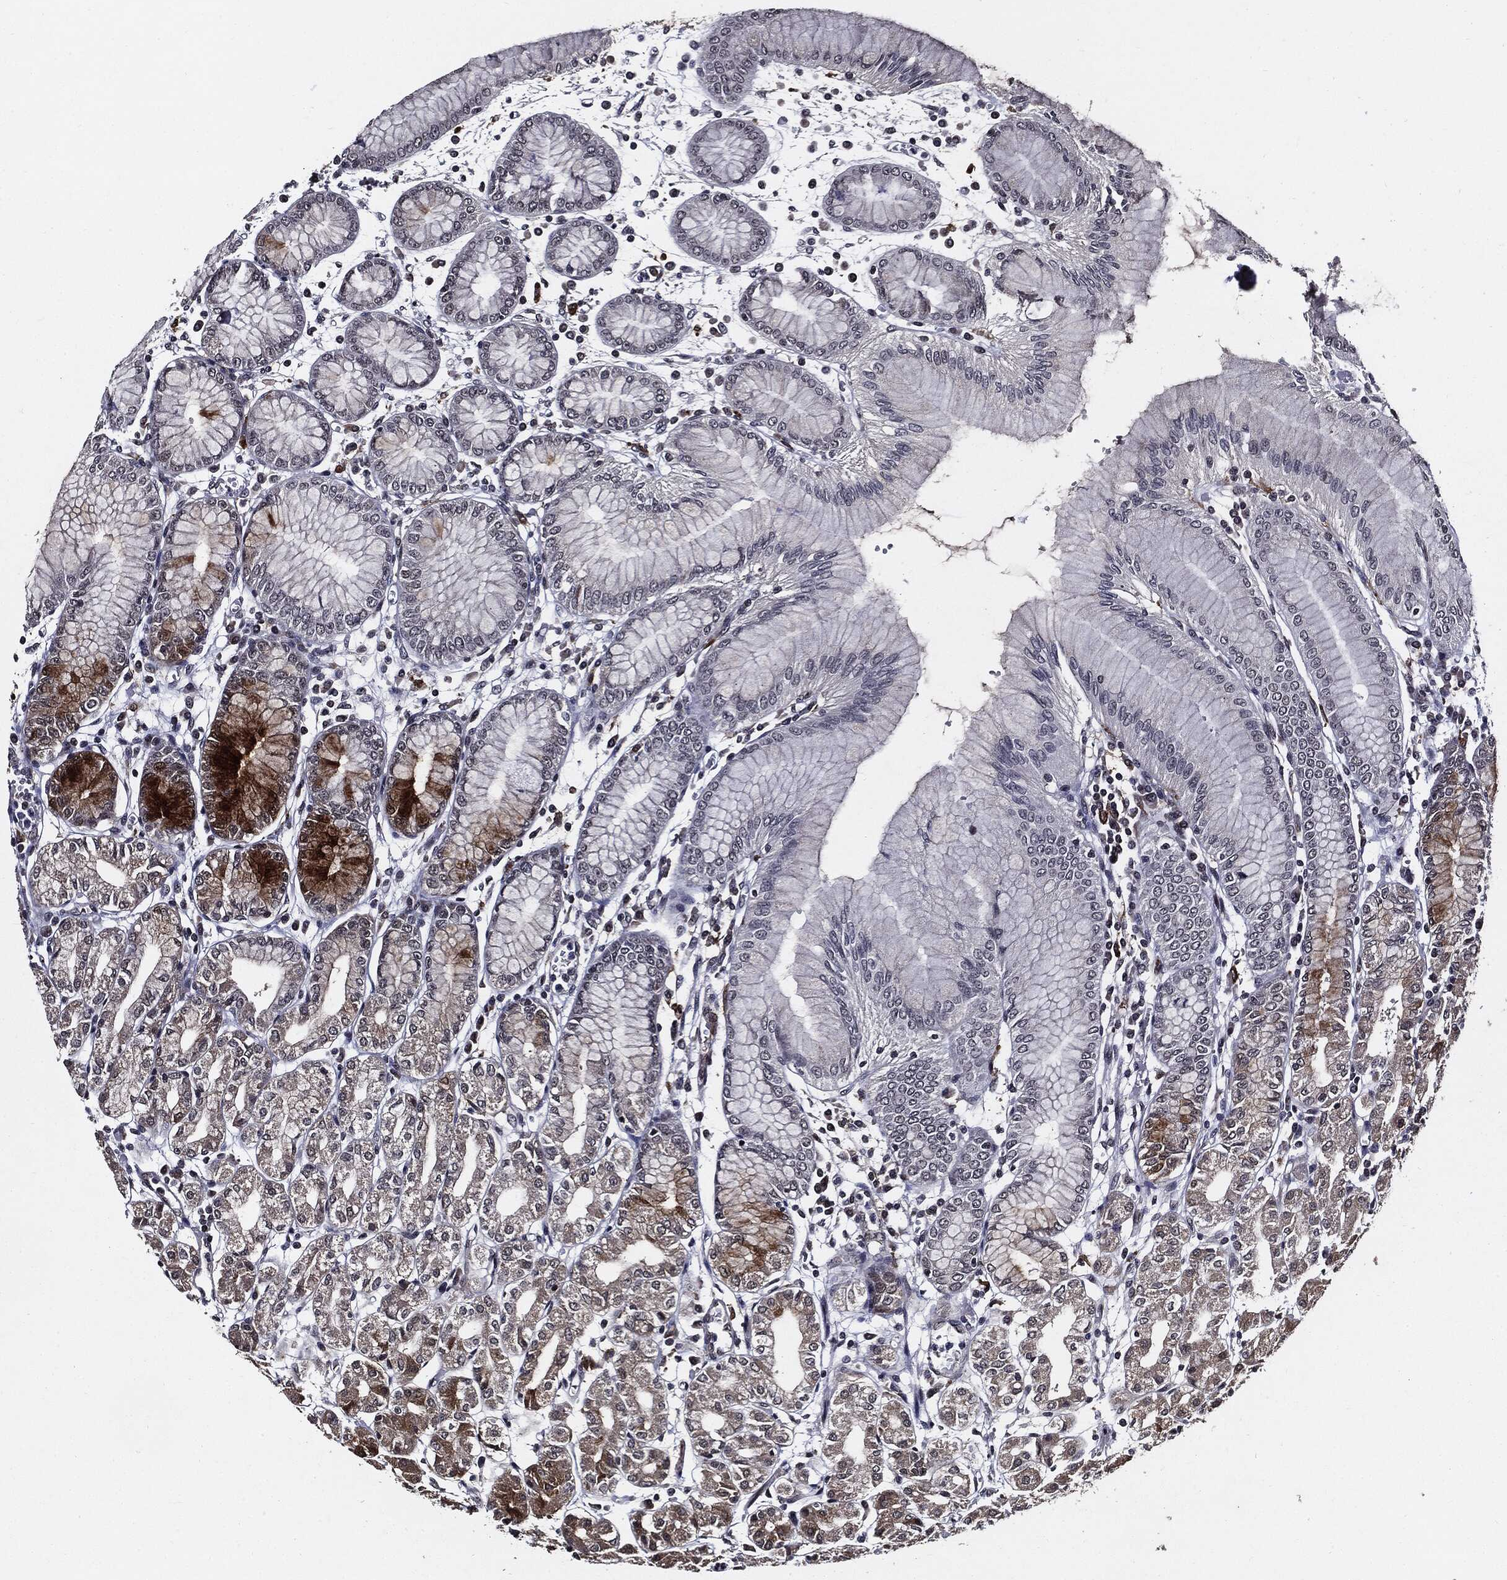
{"staining": {"intensity": "strong", "quantity": "<25%", "location": "cytoplasmic/membranous,nuclear"}, "tissue": "stomach", "cell_type": "Glandular cells", "image_type": "normal", "snomed": [{"axis": "morphology", "description": "Normal tissue, NOS"}, {"axis": "topography", "description": "Skeletal muscle"}, {"axis": "topography", "description": "Stomach"}], "caption": "Unremarkable stomach shows strong cytoplasmic/membranous,nuclear positivity in approximately <25% of glandular cells, visualized by immunohistochemistry. Nuclei are stained in blue.", "gene": "SUGT1", "patient": {"sex": "female", "age": 57}}